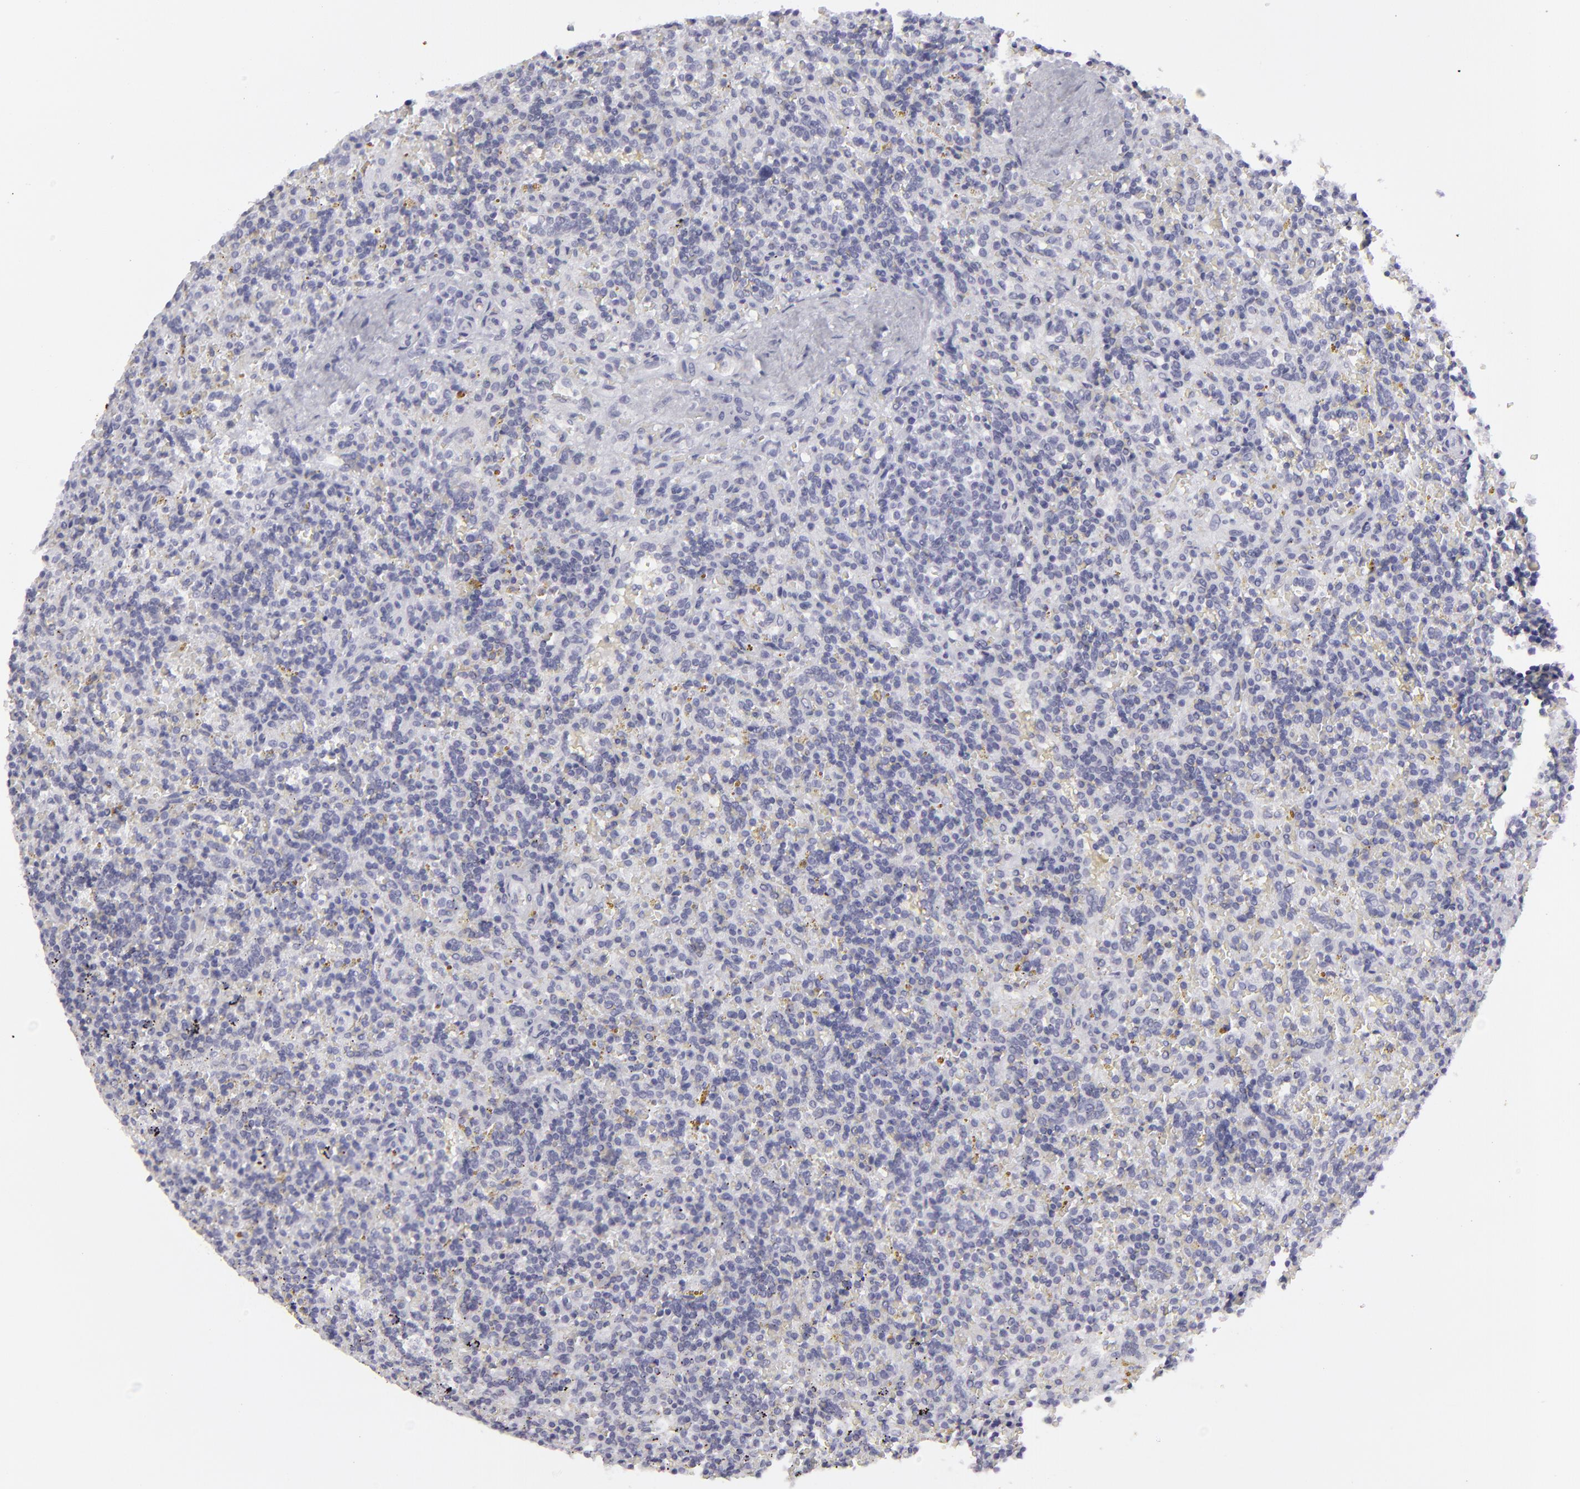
{"staining": {"intensity": "negative", "quantity": "none", "location": "none"}, "tissue": "lymphoma", "cell_type": "Tumor cells", "image_type": "cancer", "snomed": [{"axis": "morphology", "description": "Malignant lymphoma, non-Hodgkin's type, Low grade"}, {"axis": "topography", "description": "Spleen"}], "caption": "Immunohistochemistry micrograph of neoplastic tissue: human malignant lymphoma, non-Hodgkin's type (low-grade) stained with DAB (3,3'-diaminobenzidine) demonstrates no significant protein expression in tumor cells.", "gene": "KRT1", "patient": {"sex": "male", "age": 67}}